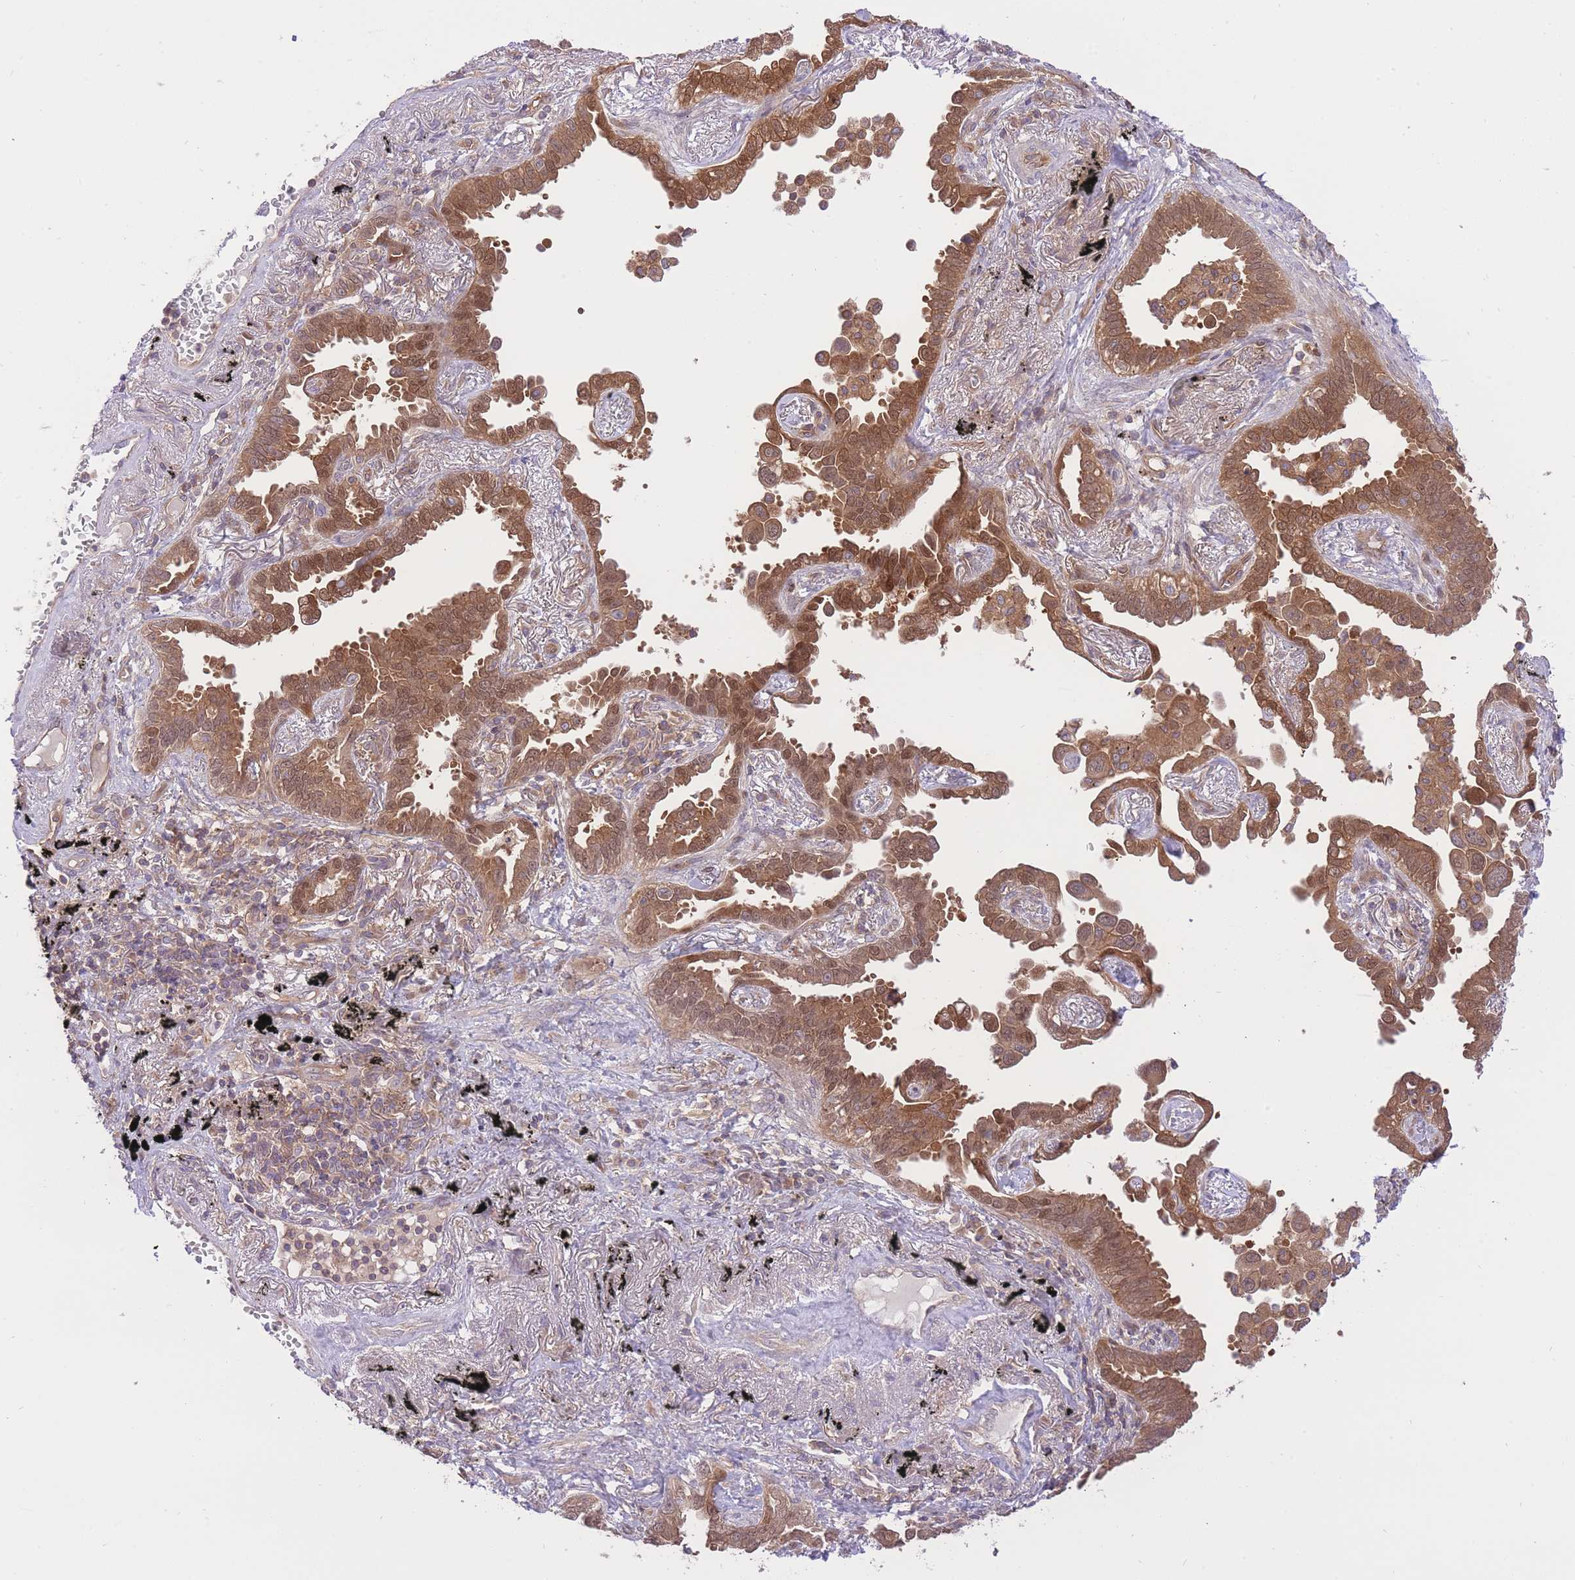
{"staining": {"intensity": "strong", "quantity": ">75%", "location": "cytoplasmic/membranous,nuclear"}, "tissue": "lung cancer", "cell_type": "Tumor cells", "image_type": "cancer", "snomed": [{"axis": "morphology", "description": "Adenocarcinoma, NOS"}, {"axis": "topography", "description": "Lung"}], "caption": "The immunohistochemical stain highlights strong cytoplasmic/membranous and nuclear staining in tumor cells of adenocarcinoma (lung) tissue.", "gene": "PREP", "patient": {"sex": "male", "age": 67}}